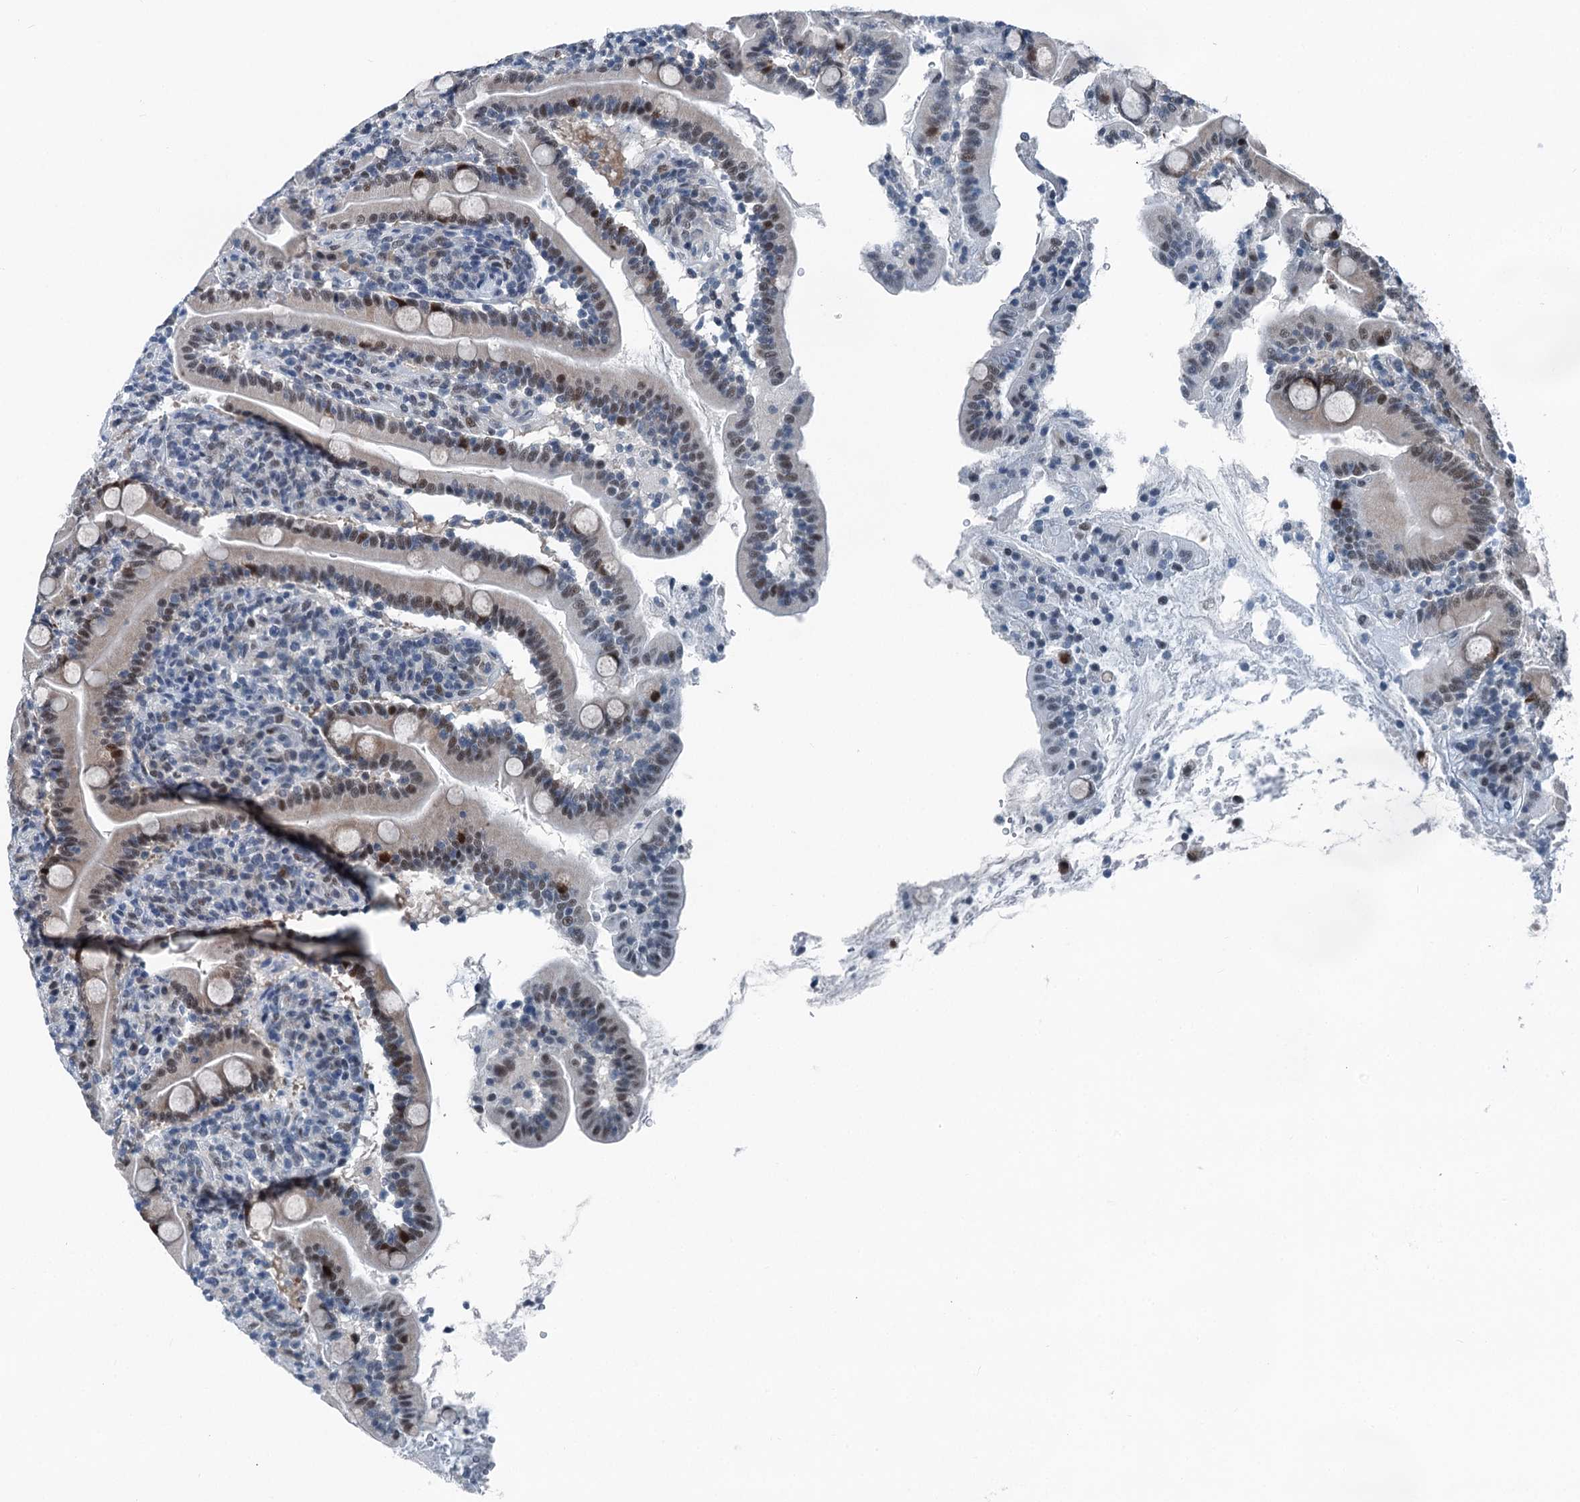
{"staining": {"intensity": "moderate", "quantity": "<25%", "location": "nuclear"}, "tissue": "duodenum", "cell_type": "Glandular cells", "image_type": "normal", "snomed": [{"axis": "morphology", "description": "Normal tissue, NOS"}, {"axis": "topography", "description": "Duodenum"}], "caption": "Brown immunohistochemical staining in normal duodenum displays moderate nuclear expression in approximately <25% of glandular cells. The protein of interest is stained brown, and the nuclei are stained in blue (DAB (3,3'-diaminobenzidine) IHC with brightfield microscopy, high magnification).", "gene": "TRPT1", "patient": {"sex": "male", "age": 35}}